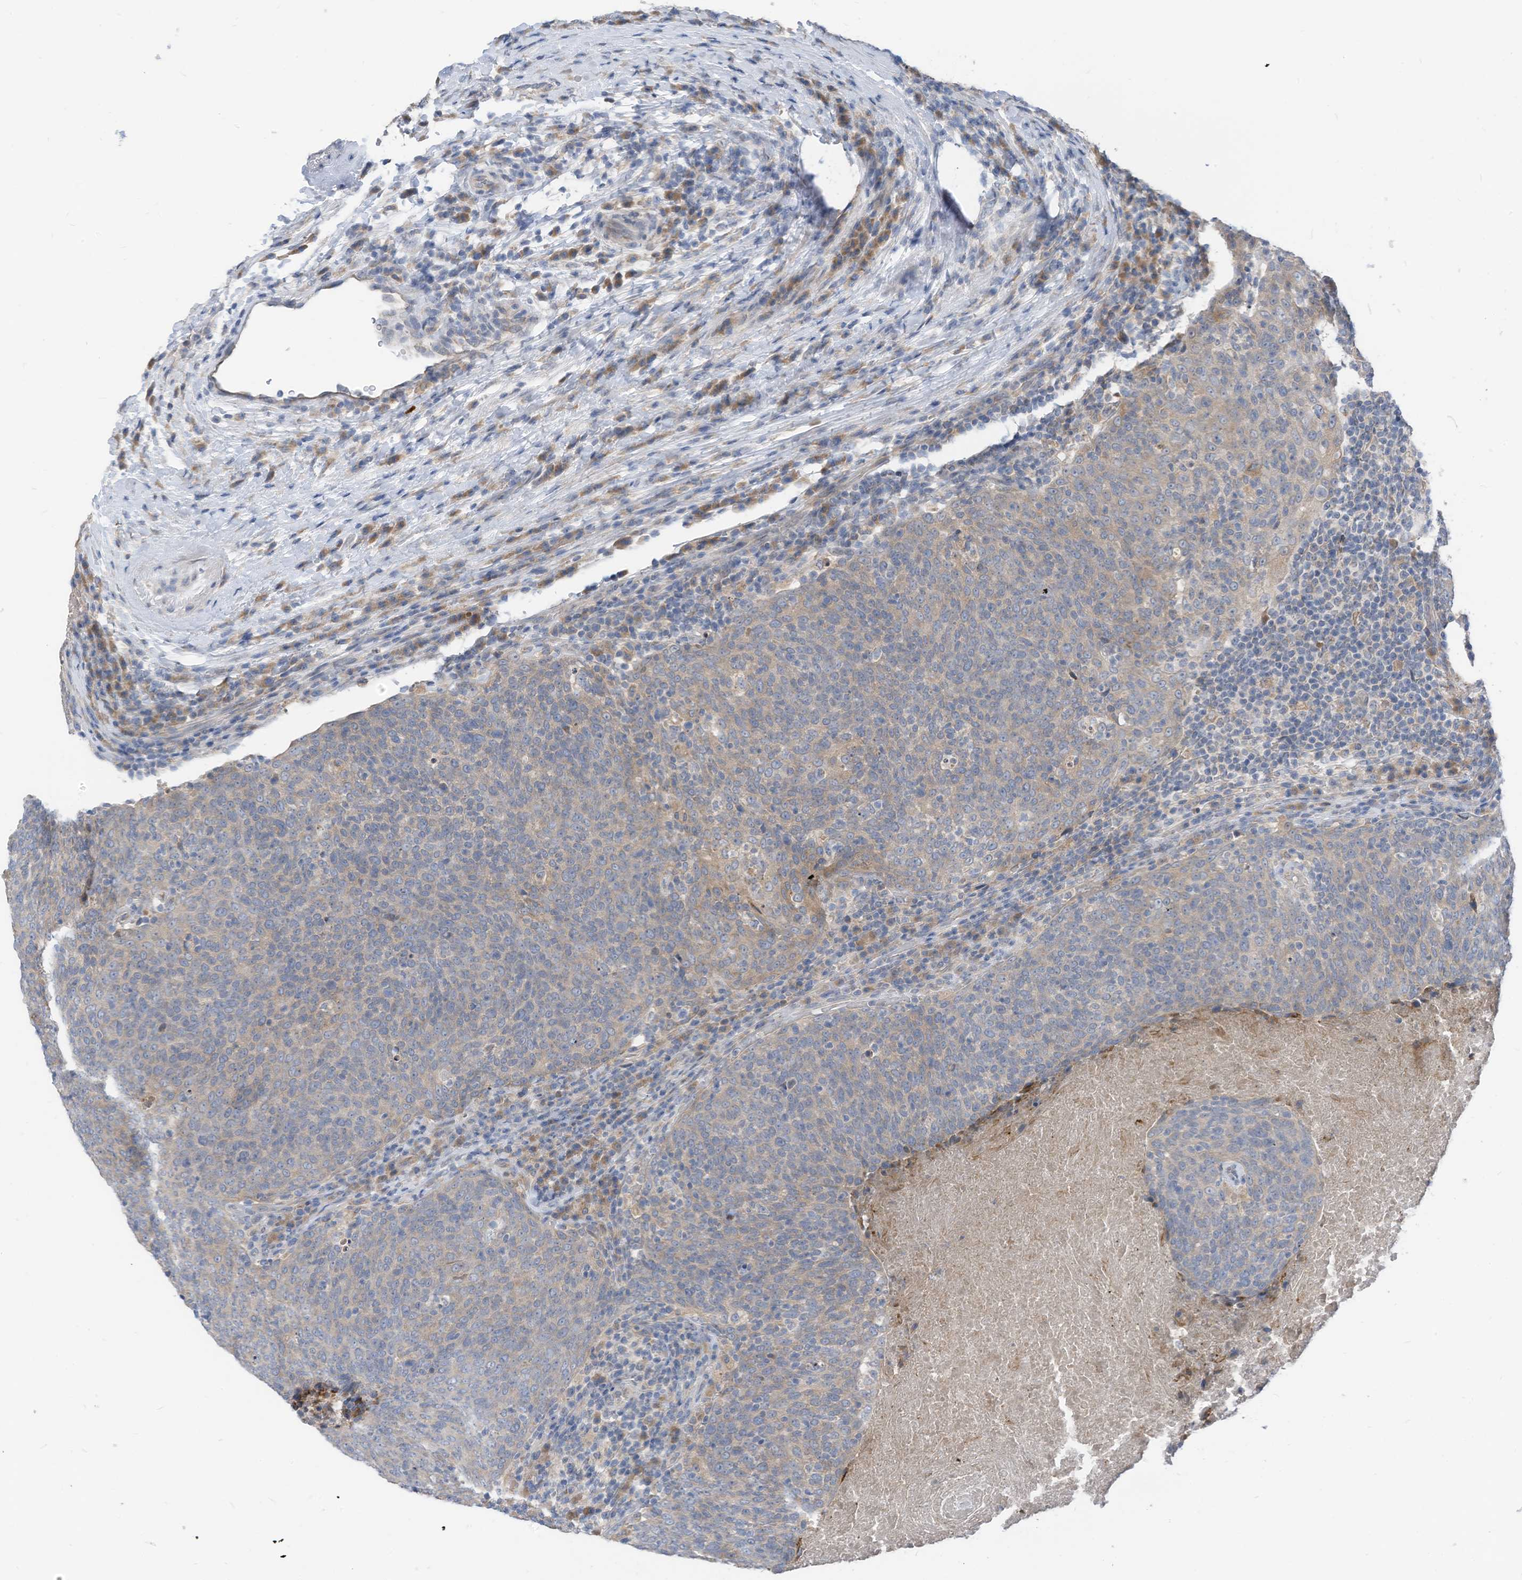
{"staining": {"intensity": "negative", "quantity": "none", "location": "none"}, "tissue": "head and neck cancer", "cell_type": "Tumor cells", "image_type": "cancer", "snomed": [{"axis": "morphology", "description": "Squamous cell carcinoma, NOS"}, {"axis": "morphology", "description": "Squamous cell carcinoma, metastatic, NOS"}, {"axis": "topography", "description": "Lymph node"}, {"axis": "topography", "description": "Head-Neck"}], "caption": "Head and neck metastatic squamous cell carcinoma was stained to show a protein in brown. There is no significant expression in tumor cells.", "gene": "LDAH", "patient": {"sex": "male", "age": 62}}